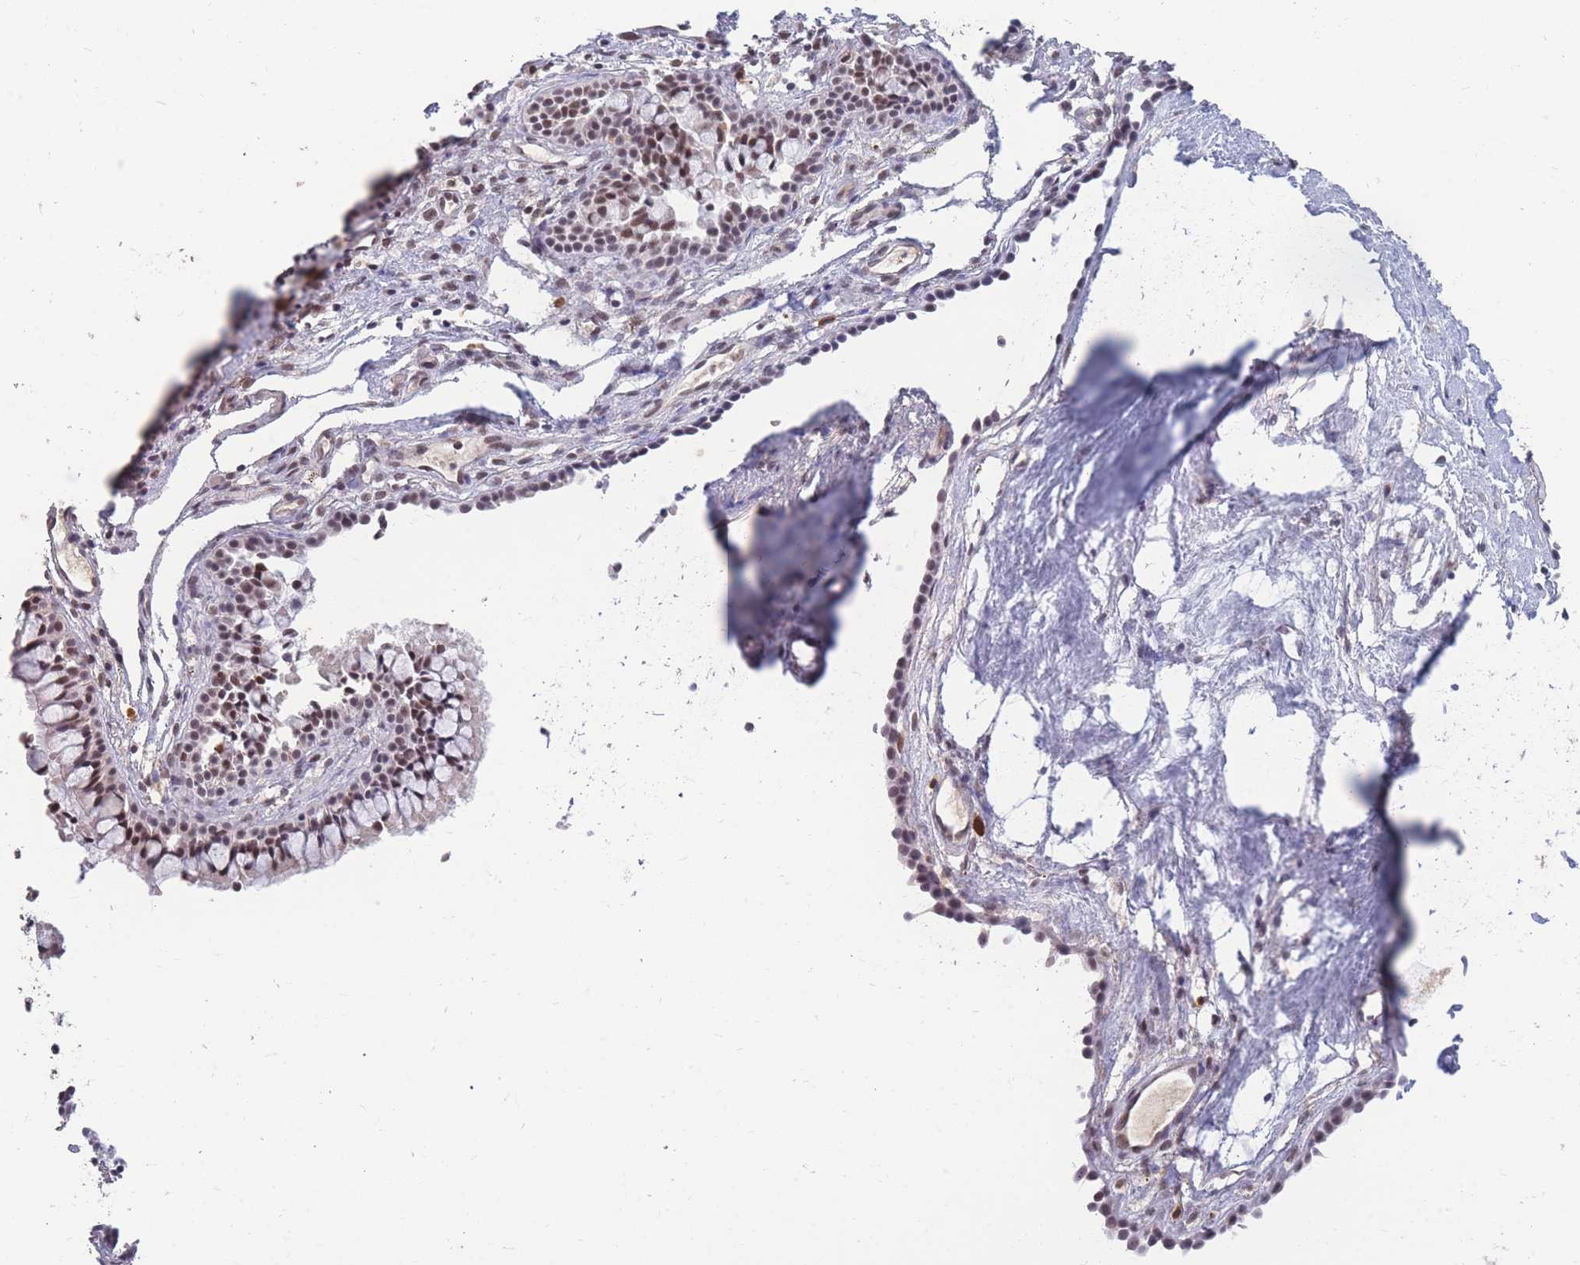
{"staining": {"intensity": "moderate", "quantity": ">75%", "location": "nuclear"}, "tissue": "nasopharynx", "cell_type": "Respiratory epithelial cells", "image_type": "normal", "snomed": [{"axis": "morphology", "description": "Normal tissue, NOS"}, {"axis": "topography", "description": "Nasopharynx"}], "caption": "Immunohistochemical staining of normal nasopharynx exhibits medium levels of moderate nuclear positivity in about >75% of respiratory epithelial cells.", "gene": "SNRPA1", "patient": {"sex": "male", "age": 82}}